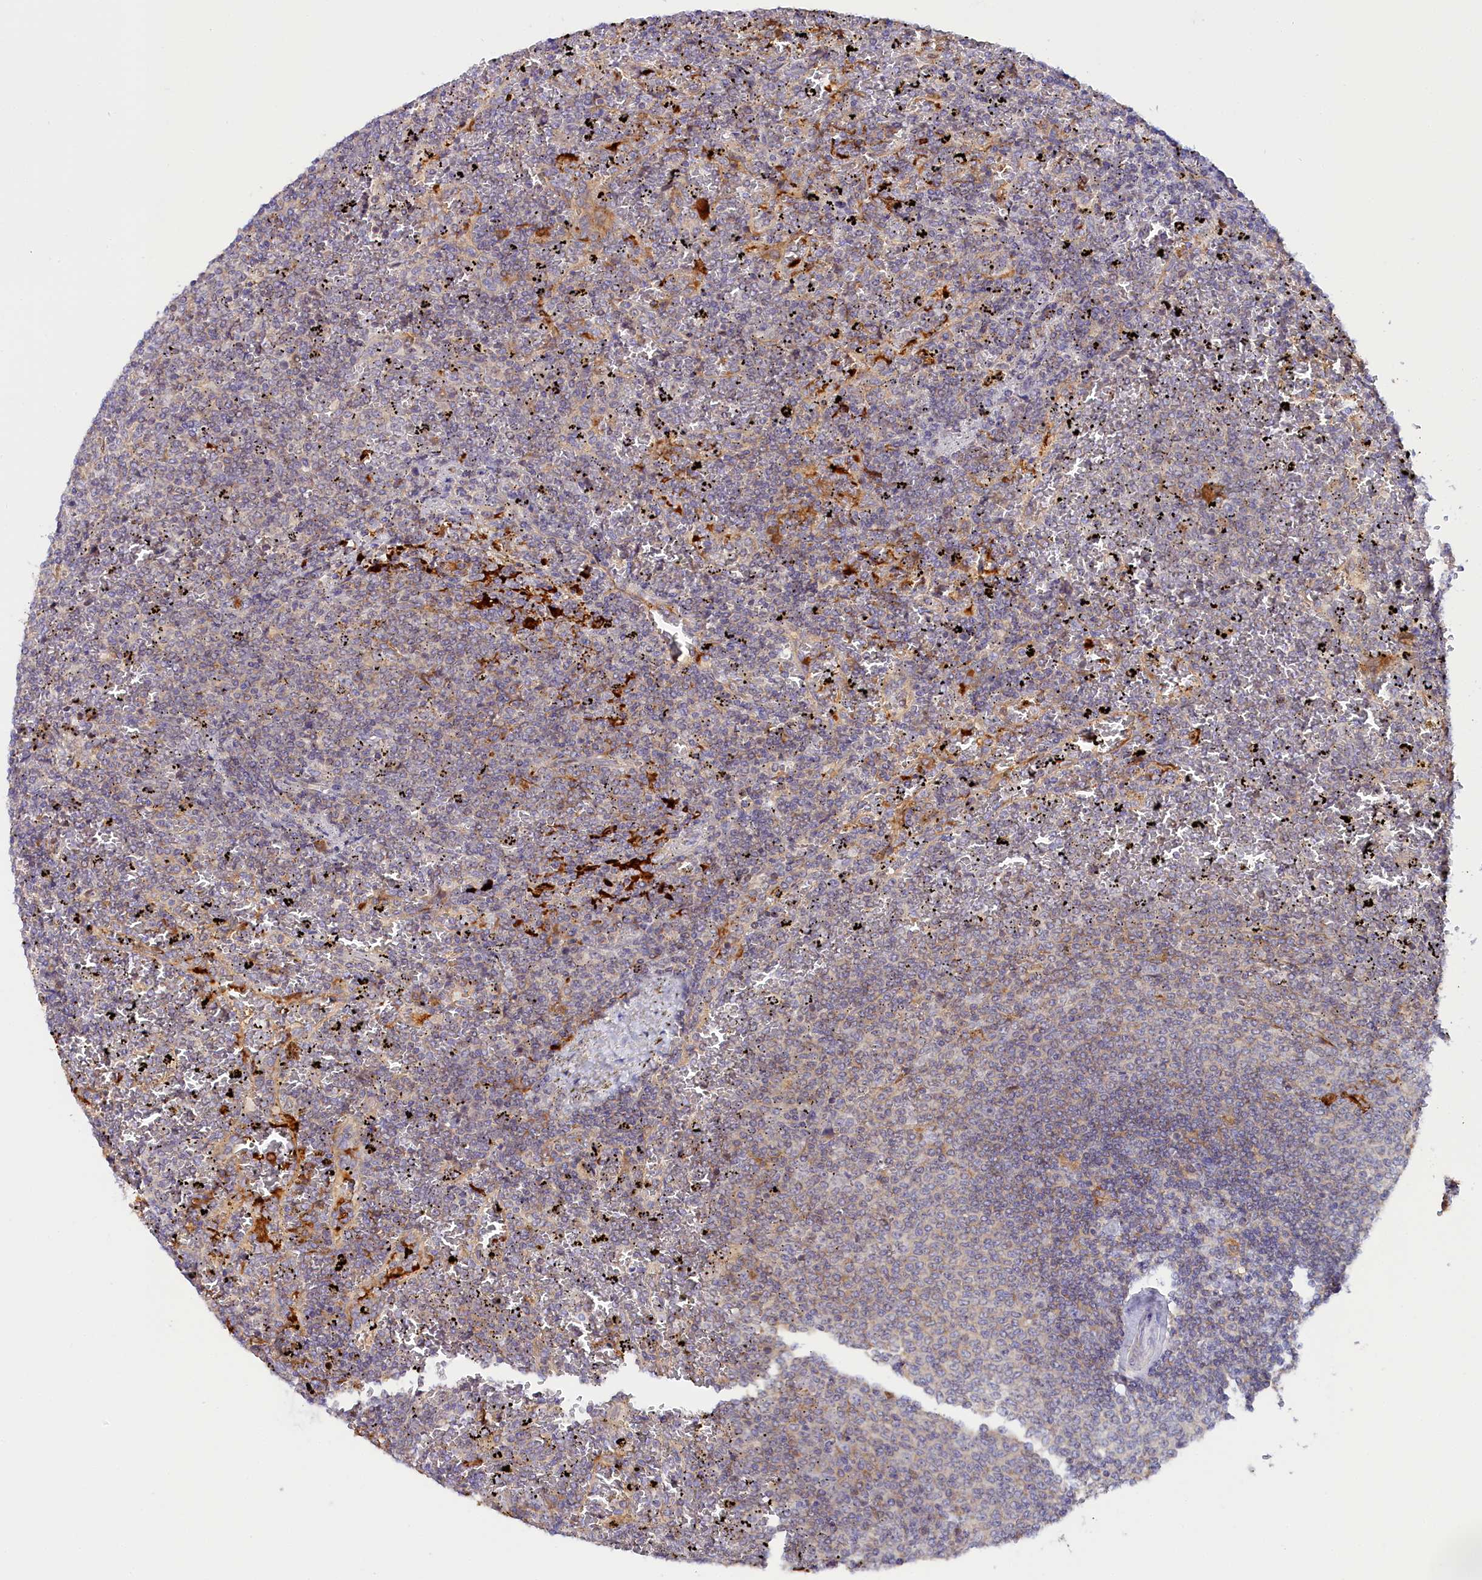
{"staining": {"intensity": "negative", "quantity": "none", "location": "none"}, "tissue": "lymphoma", "cell_type": "Tumor cells", "image_type": "cancer", "snomed": [{"axis": "morphology", "description": "Malignant lymphoma, non-Hodgkin's type, Low grade"}, {"axis": "topography", "description": "Spleen"}], "caption": "An immunohistochemistry (IHC) image of lymphoma is shown. There is no staining in tumor cells of lymphoma.", "gene": "KATNB1", "patient": {"sex": "female", "age": 77}}